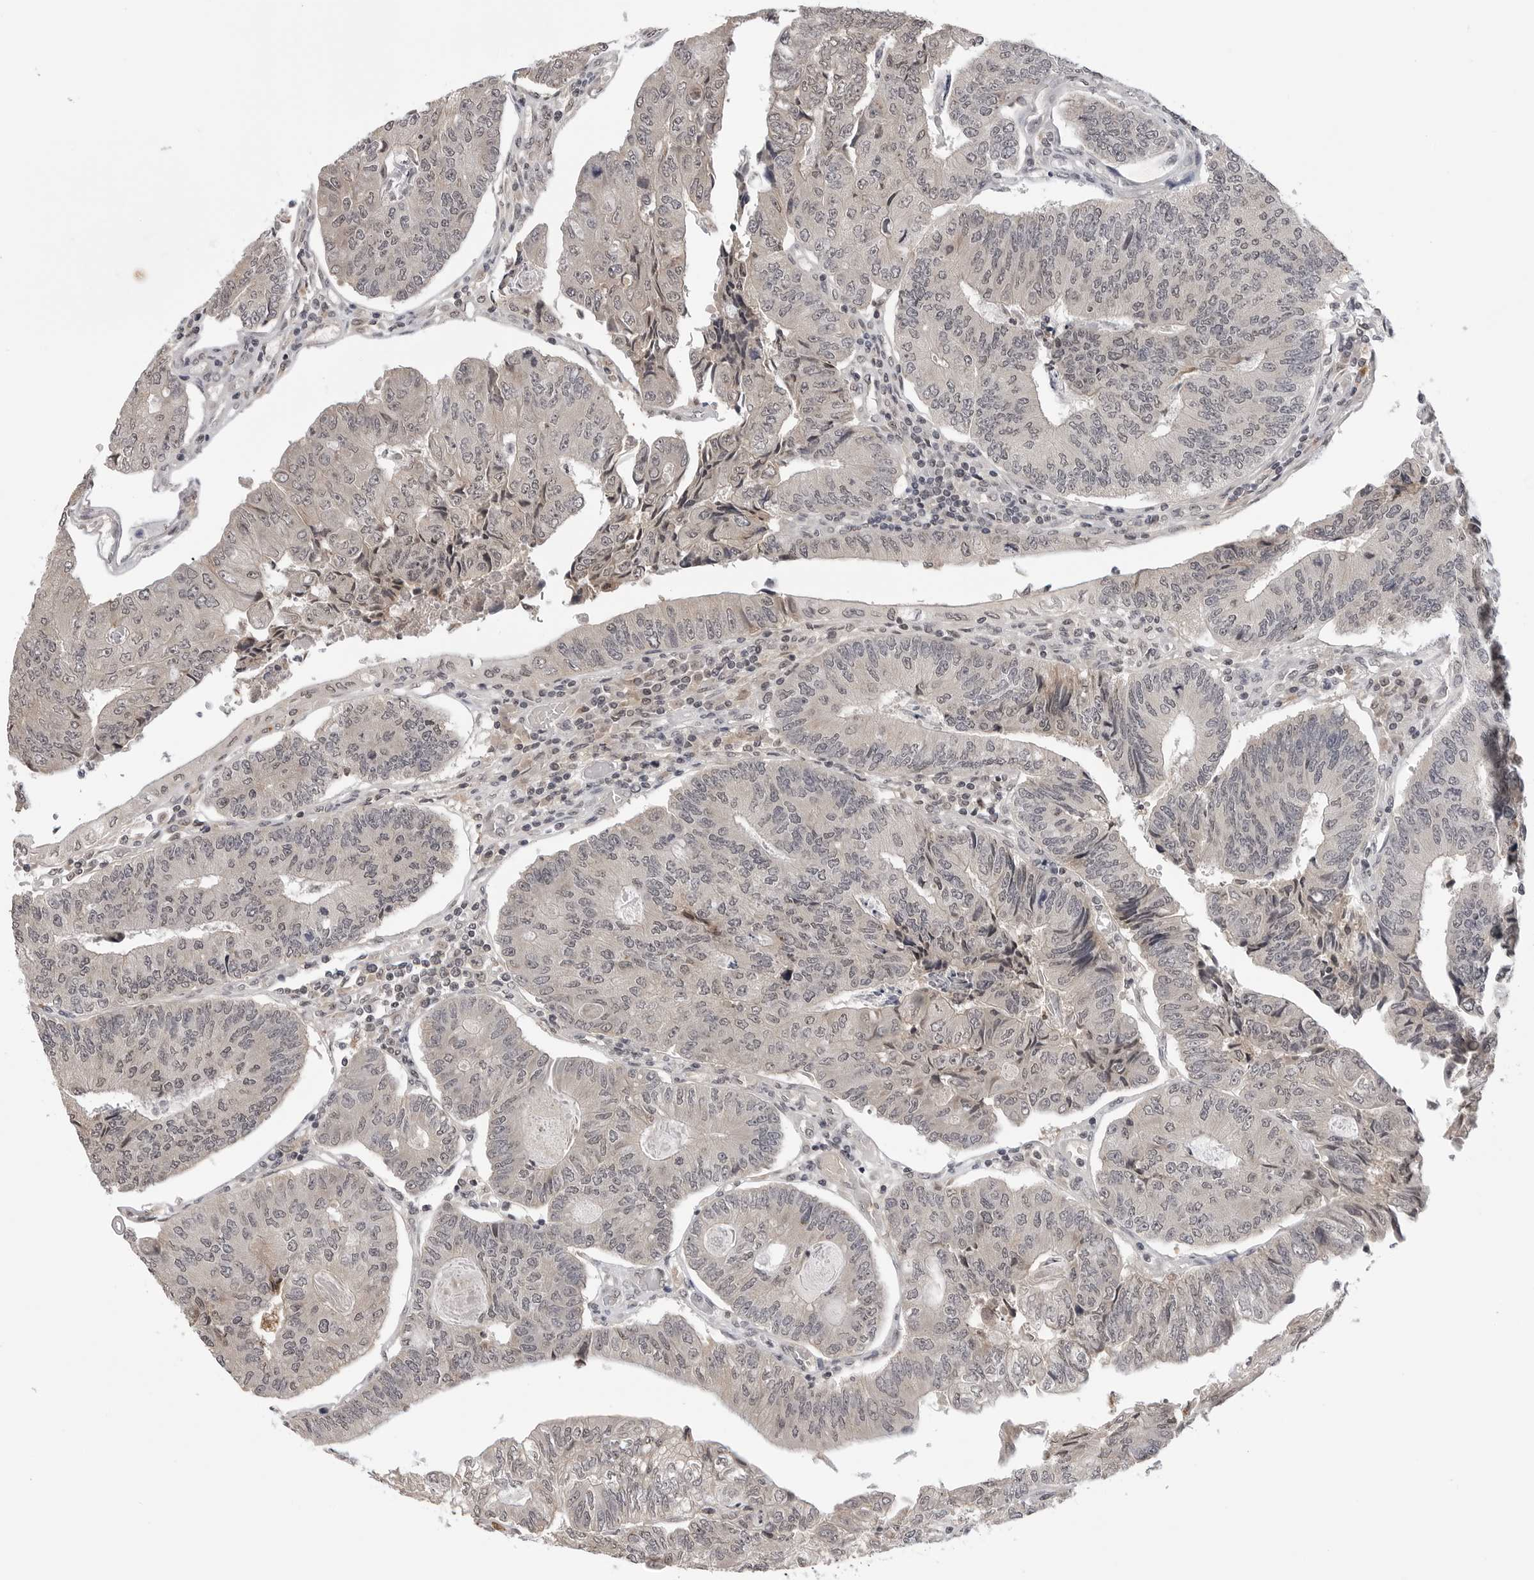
{"staining": {"intensity": "negative", "quantity": "none", "location": "none"}, "tissue": "colorectal cancer", "cell_type": "Tumor cells", "image_type": "cancer", "snomed": [{"axis": "morphology", "description": "Adenocarcinoma, NOS"}, {"axis": "topography", "description": "Colon"}], "caption": "IHC of colorectal cancer (adenocarcinoma) shows no positivity in tumor cells. (DAB (3,3'-diaminobenzidine) IHC with hematoxylin counter stain).", "gene": "CDK20", "patient": {"sex": "female", "age": 67}}